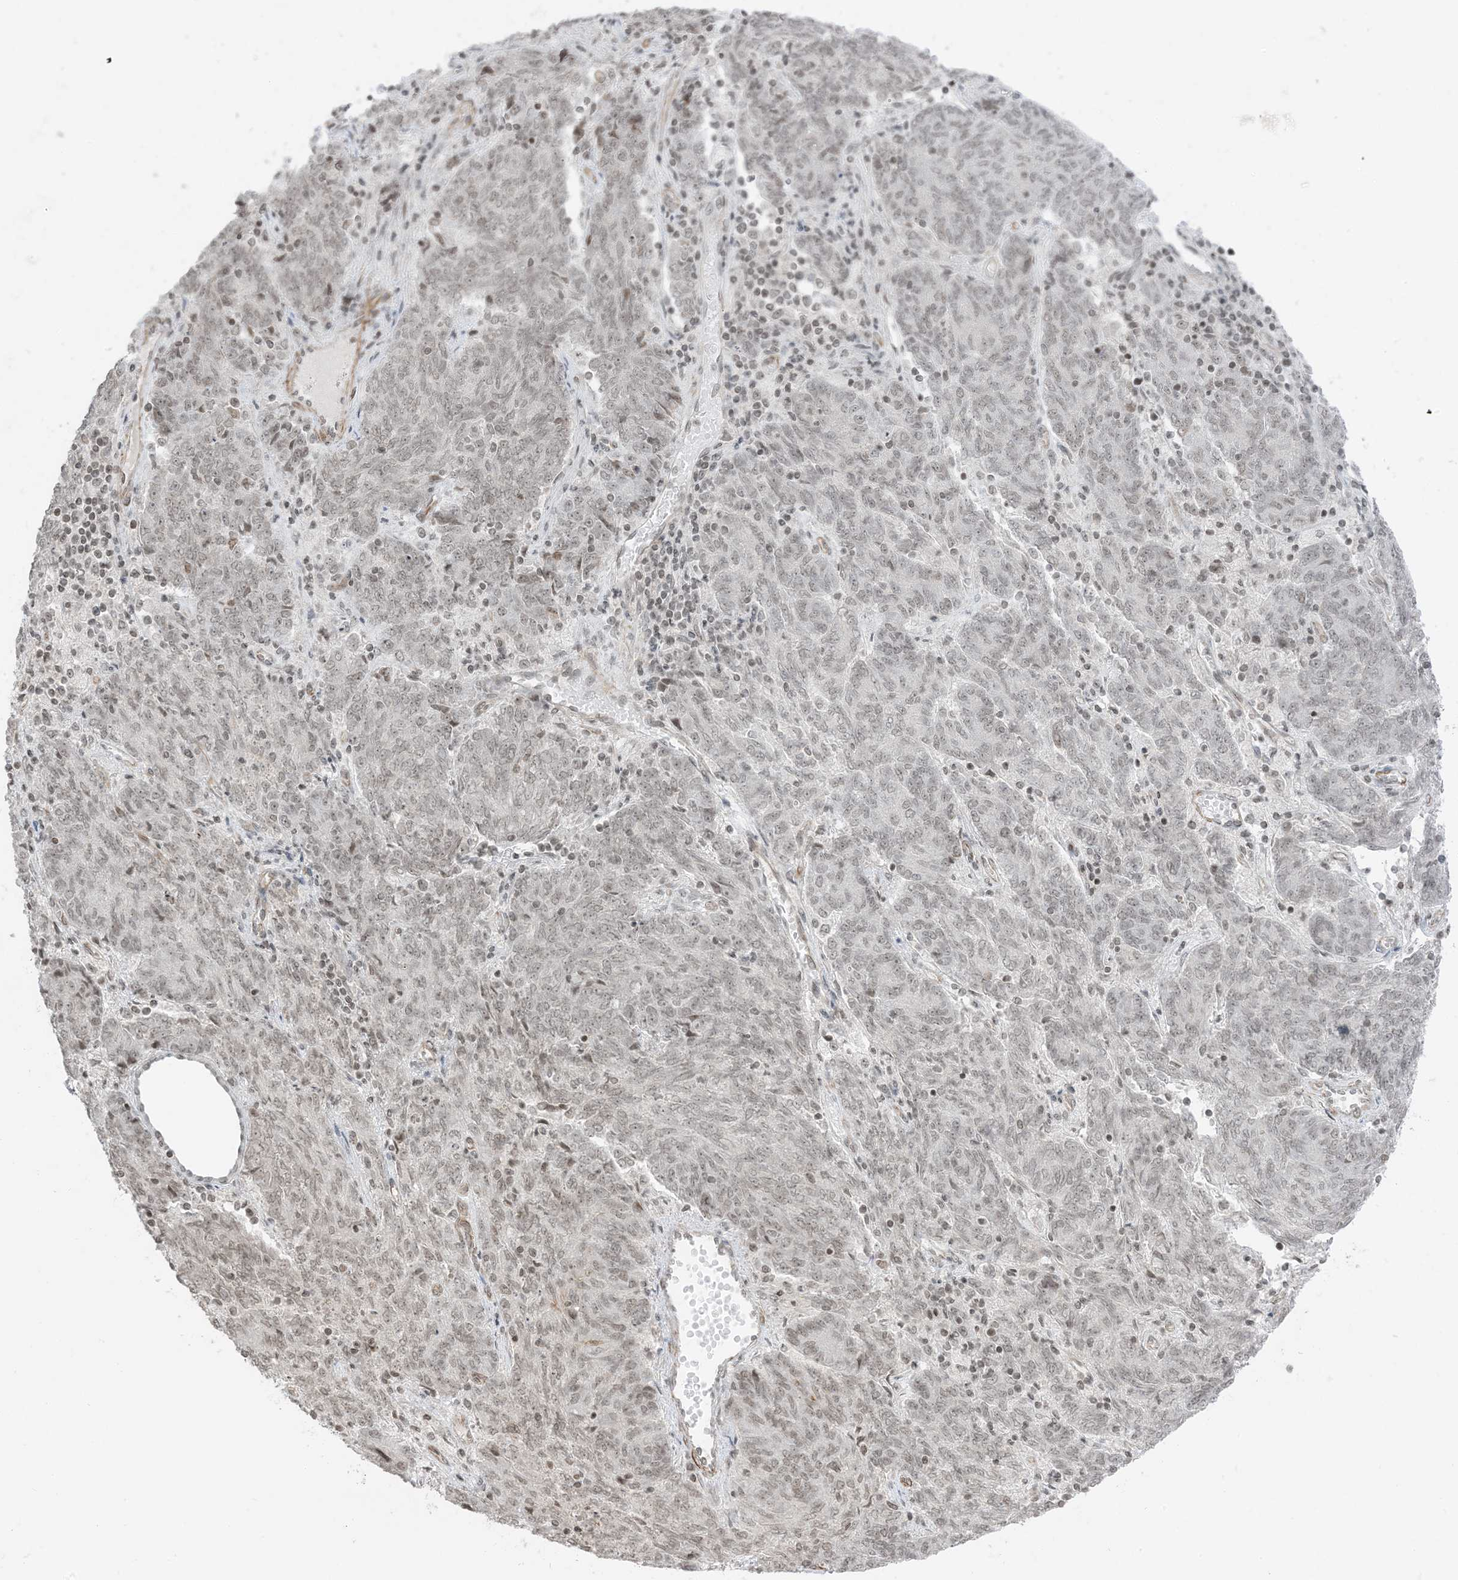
{"staining": {"intensity": "weak", "quantity": ">75%", "location": "nuclear"}, "tissue": "endometrial cancer", "cell_type": "Tumor cells", "image_type": "cancer", "snomed": [{"axis": "morphology", "description": "Adenocarcinoma, NOS"}, {"axis": "topography", "description": "Endometrium"}], "caption": "Immunohistochemical staining of human endometrial cancer shows low levels of weak nuclear protein positivity in about >75% of tumor cells.", "gene": "METAP1D", "patient": {"sex": "female", "age": 80}}